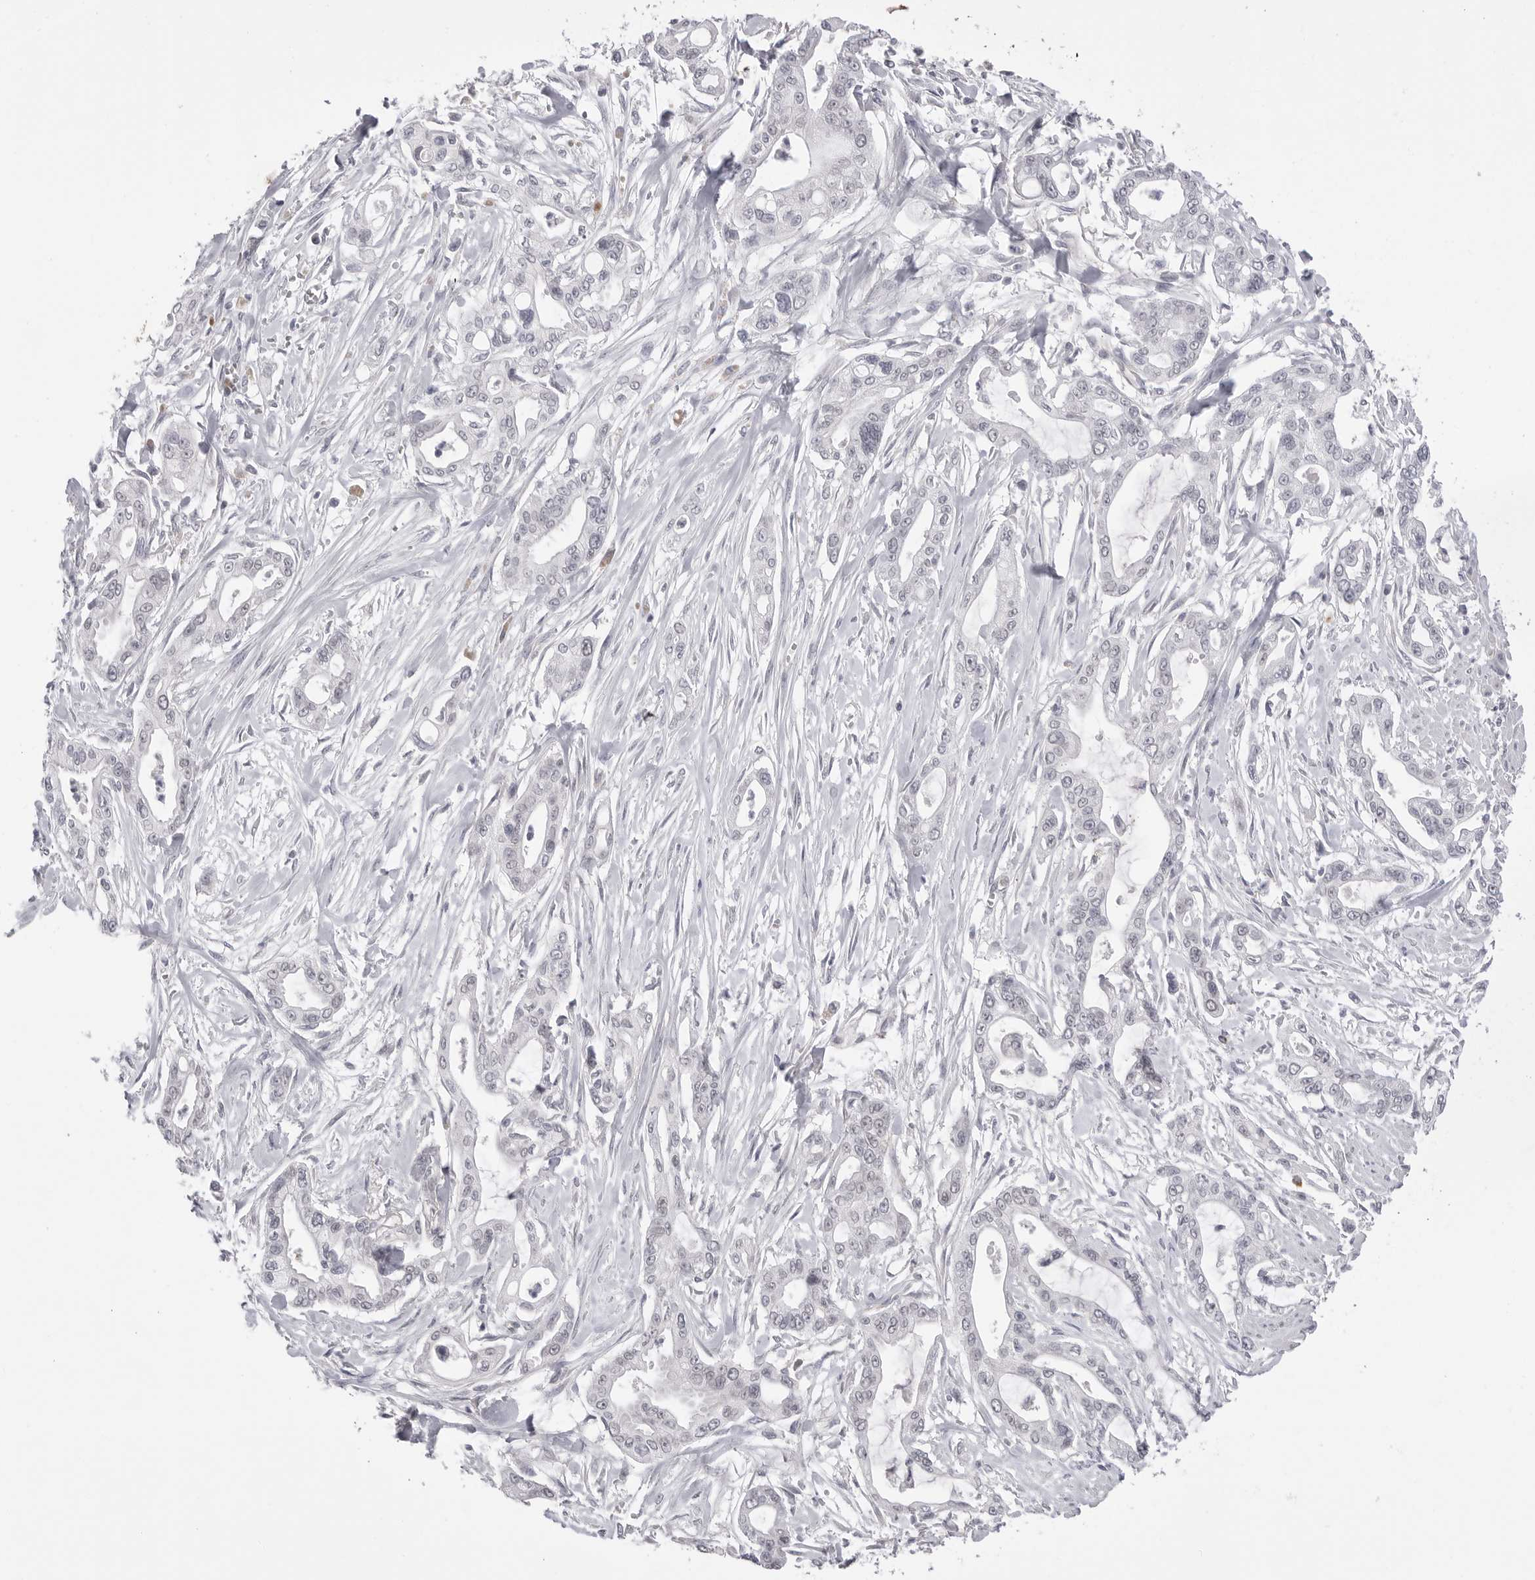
{"staining": {"intensity": "weak", "quantity": "<25%", "location": "nuclear"}, "tissue": "pancreatic cancer", "cell_type": "Tumor cells", "image_type": "cancer", "snomed": [{"axis": "morphology", "description": "Adenocarcinoma, NOS"}, {"axis": "topography", "description": "Pancreas"}], "caption": "Human adenocarcinoma (pancreatic) stained for a protein using IHC demonstrates no expression in tumor cells.", "gene": "DLGAP3", "patient": {"sex": "male", "age": 68}}